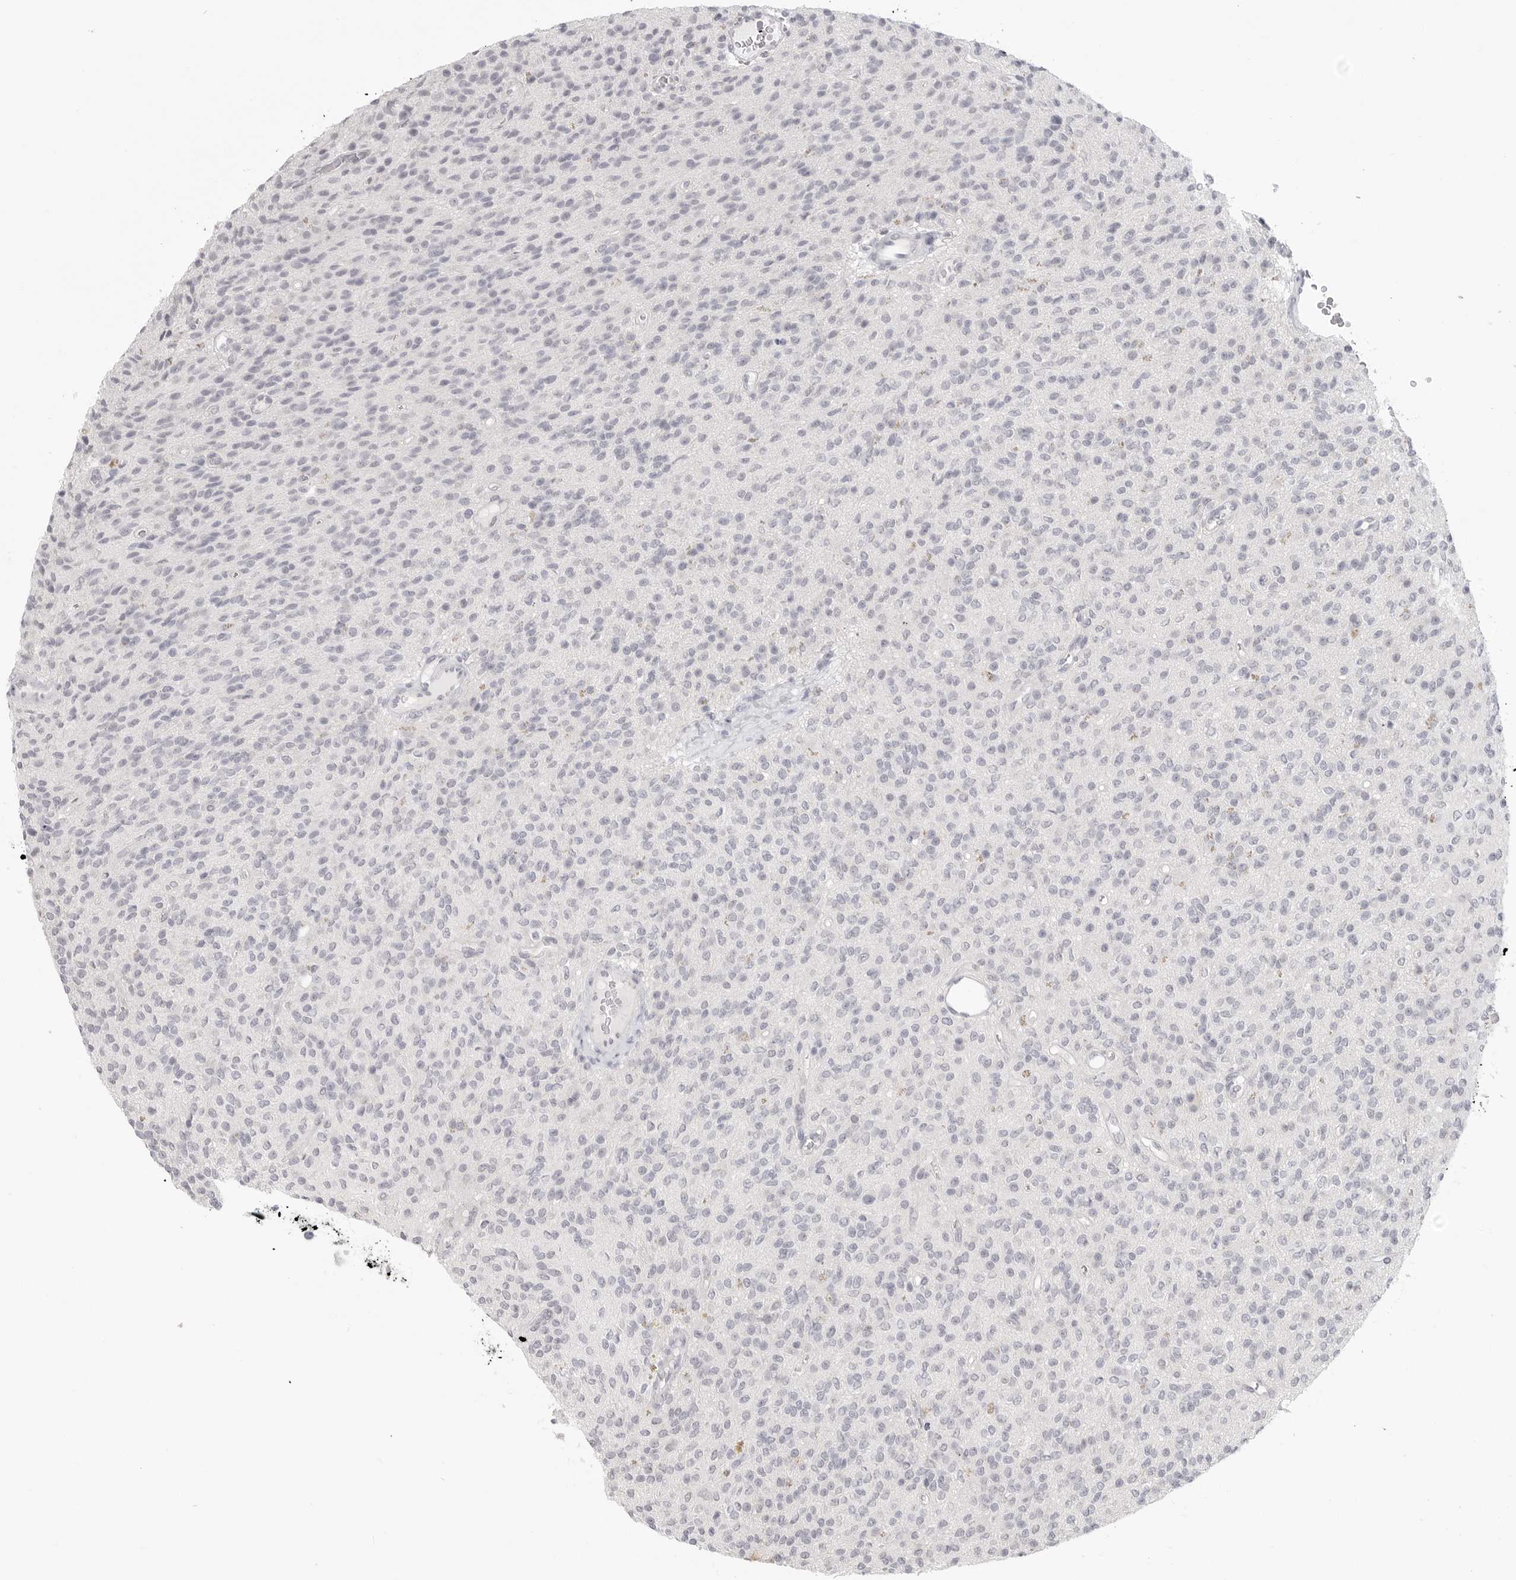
{"staining": {"intensity": "negative", "quantity": "none", "location": "none"}, "tissue": "glioma", "cell_type": "Tumor cells", "image_type": "cancer", "snomed": [{"axis": "morphology", "description": "Glioma, malignant, High grade"}, {"axis": "topography", "description": "Brain"}], "caption": "IHC photomicrograph of neoplastic tissue: glioma stained with DAB (3,3'-diaminobenzidine) reveals no significant protein positivity in tumor cells.", "gene": "KLK11", "patient": {"sex": "male", "age": 34}}